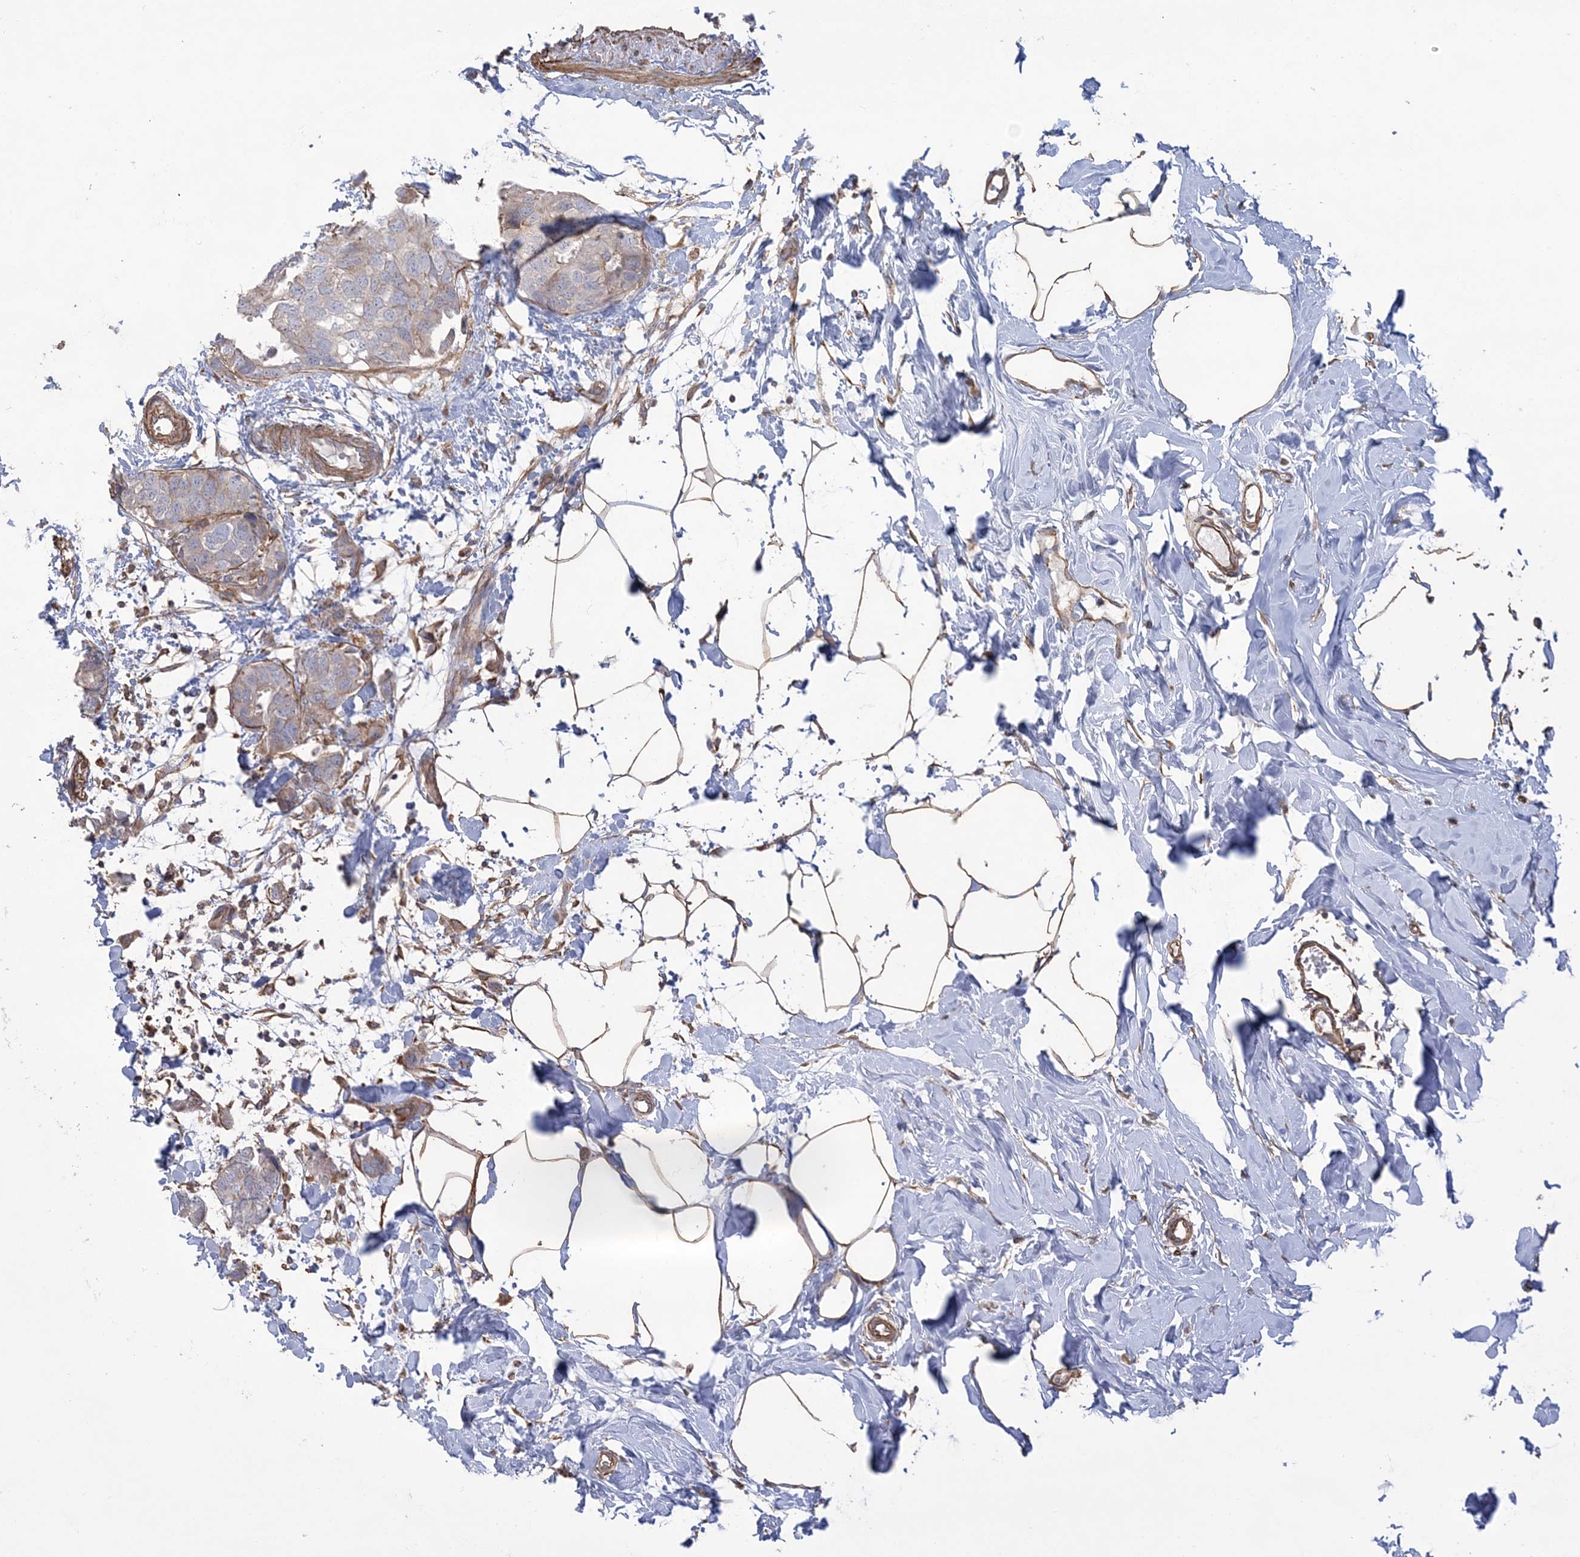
{"staining": {"intensity": "weak", "quantity": "<25%", "location": "cytoplasmic/membranous"}, "tissue": "breast cancer", "cell_type": "Tumor cells", "image_type": "cancer", "snomed": [{"axis": "morphology", "description": "Normal tissue, NOS"}, {"axis": "morphology", "description": "Duct carcinoma"}, {"axis": "topography", "description": "Breast"}], "caption": "DAB immunohistochemical staining of human breast intraductal carcinoma exhibits no significant expression in tumor cells.", "gene": "ZNF821", "patient": {"sex": "female", "age": 50}}